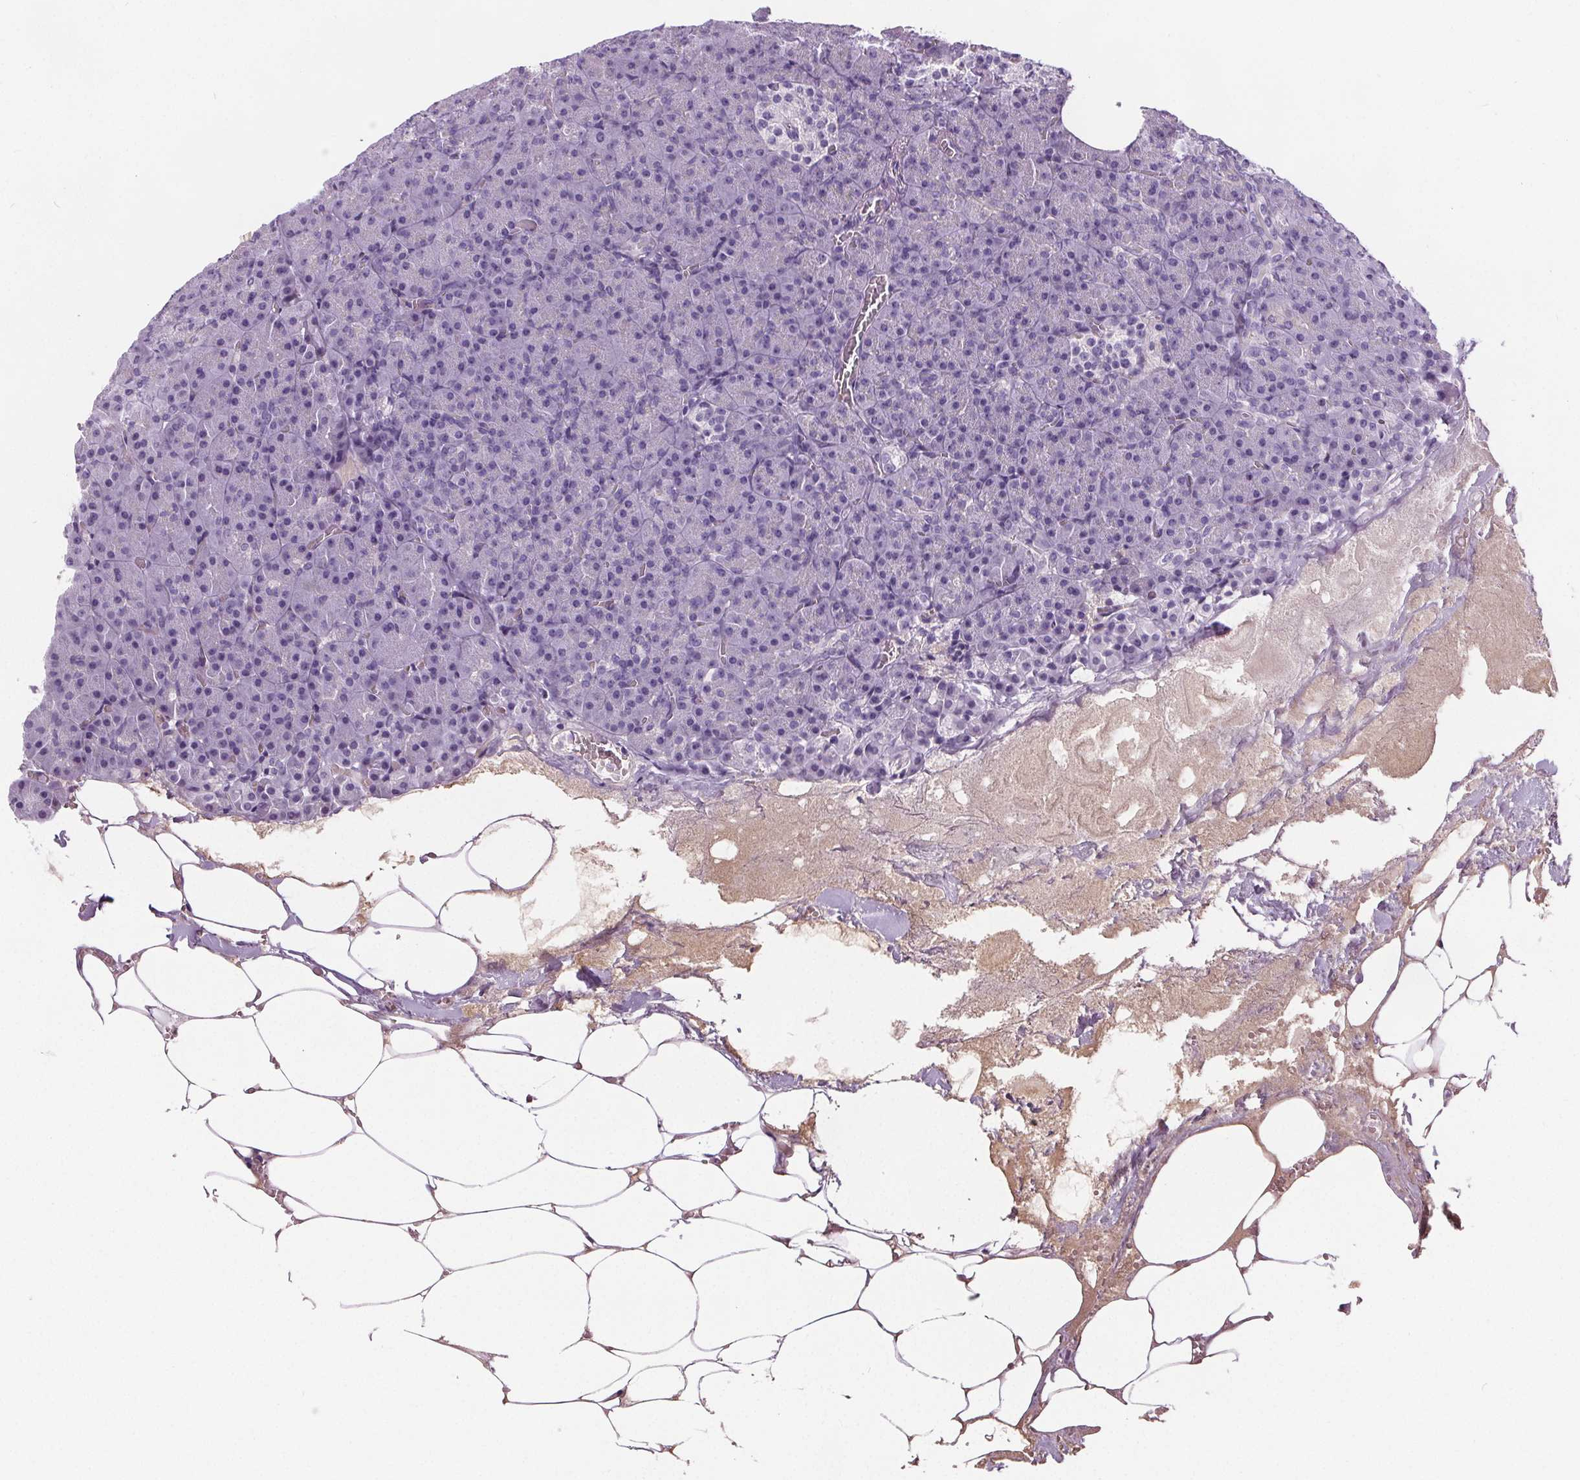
{"staining": {"intensity": "negative", "quantity": "none", "location": "none"}, "tissue": "pancreas", "cell_type": "Exocrine glandular cells", "image_type": "normal", "snomed": [{"axis": "morphology", "description": "Normal tissue, NOS"}, {"axis": "topography", "description": "Pancreas"}], "caption": "IHC histopathology image of benign pancreas: human pancreas stained with DAB displays no significant protein positivity in exocrine glandular cells.", "gene": "CD5L", "patient": {"sex": "female", "age": 74}}